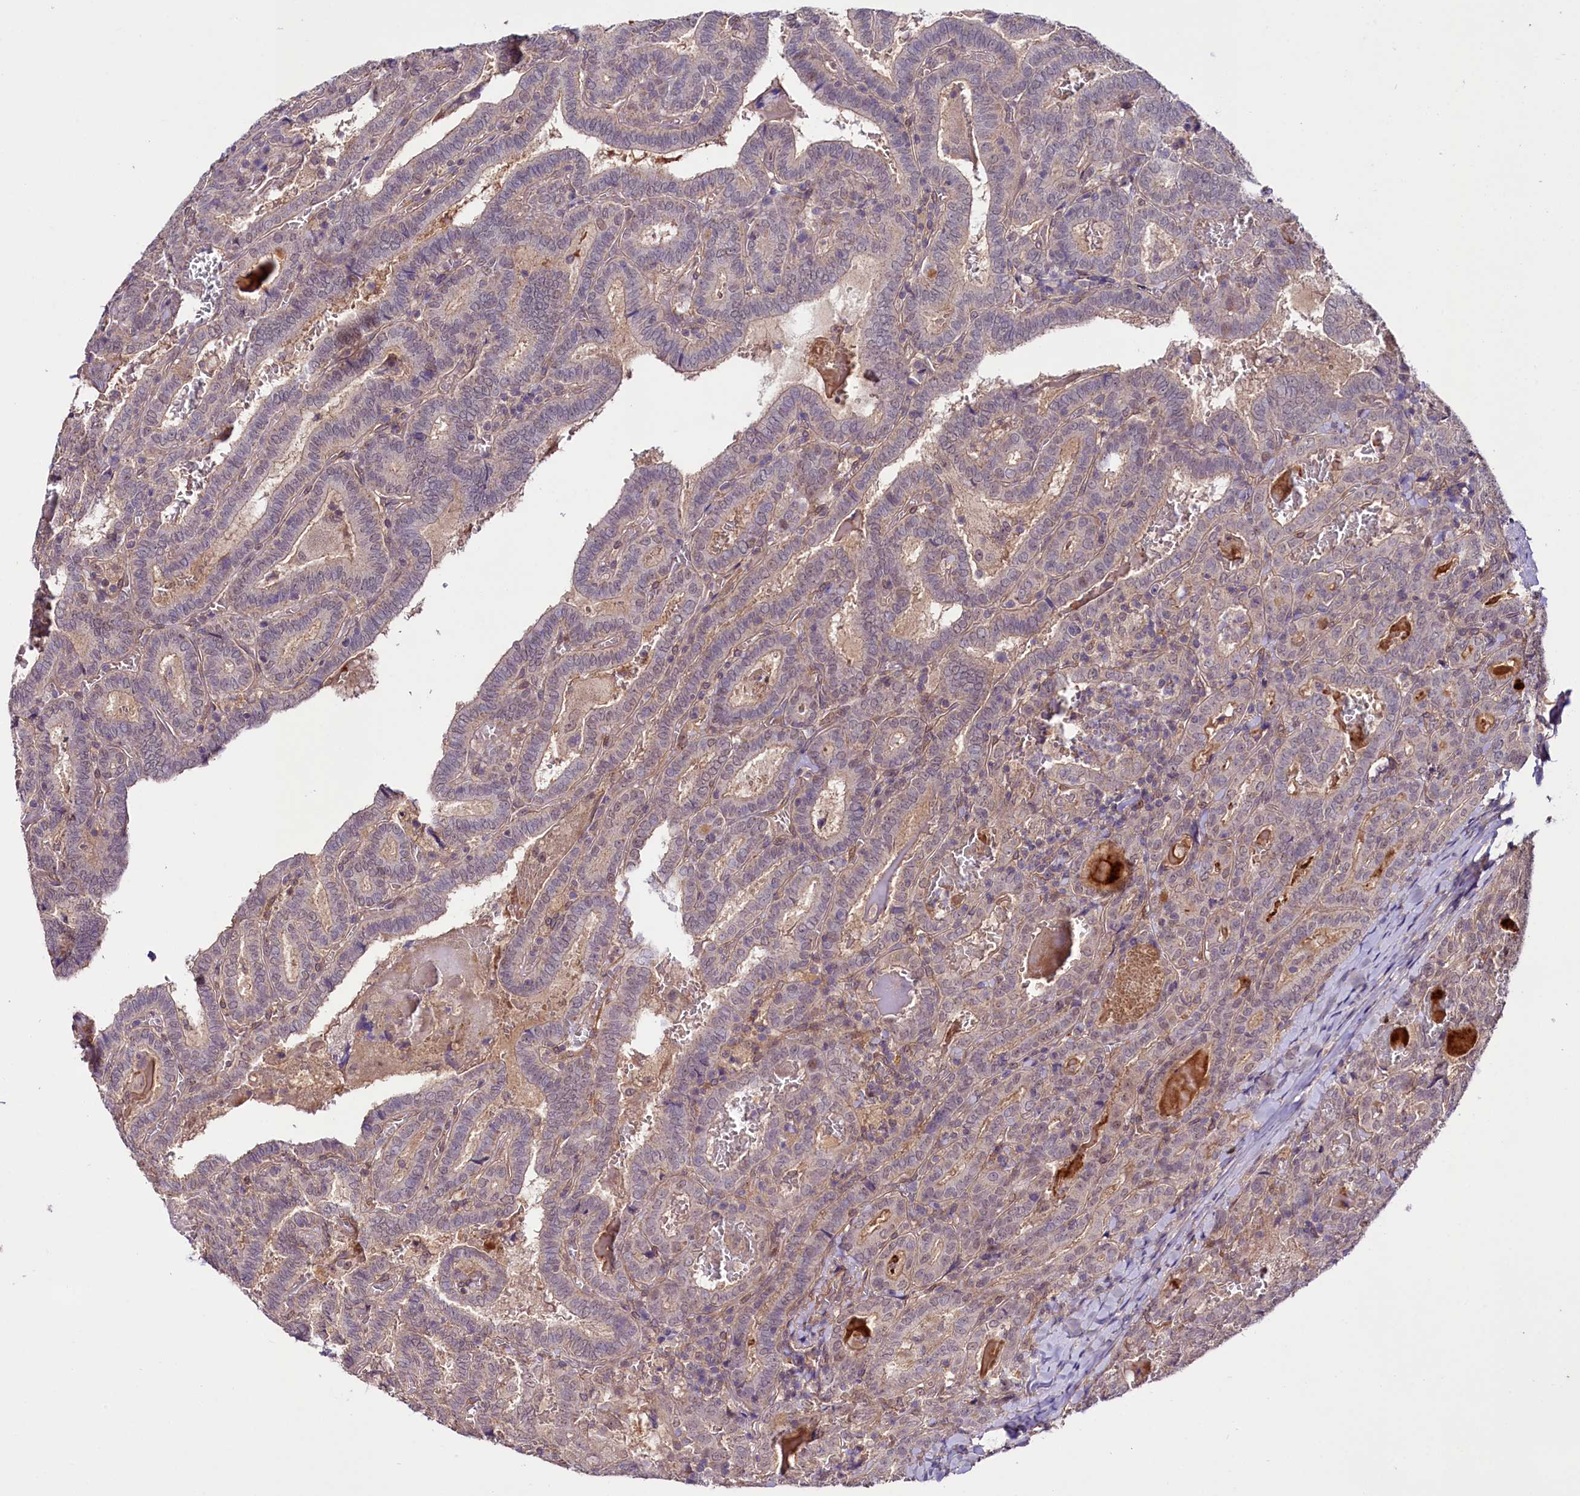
{"staining": {"intensity": "negative", "quantity": "none", "location": "none"}, "tissue": "thyroid cancer", "cell_type": "Tumor cells", "image_type": "cancer", "snomed": [{"axis": "morphology", "description": "Papillary adenocarcinoma, NOS"}, {"axis": "topography", "description": "Thyroid gland"}], "caption": "An image of thyroid cancer (papillary adenocarcinoma) stained for a protein demonstrates no brown staining in tumor cells.", "gene": "PHLDB1", "patient": {"sex": "female", "age": 72}}